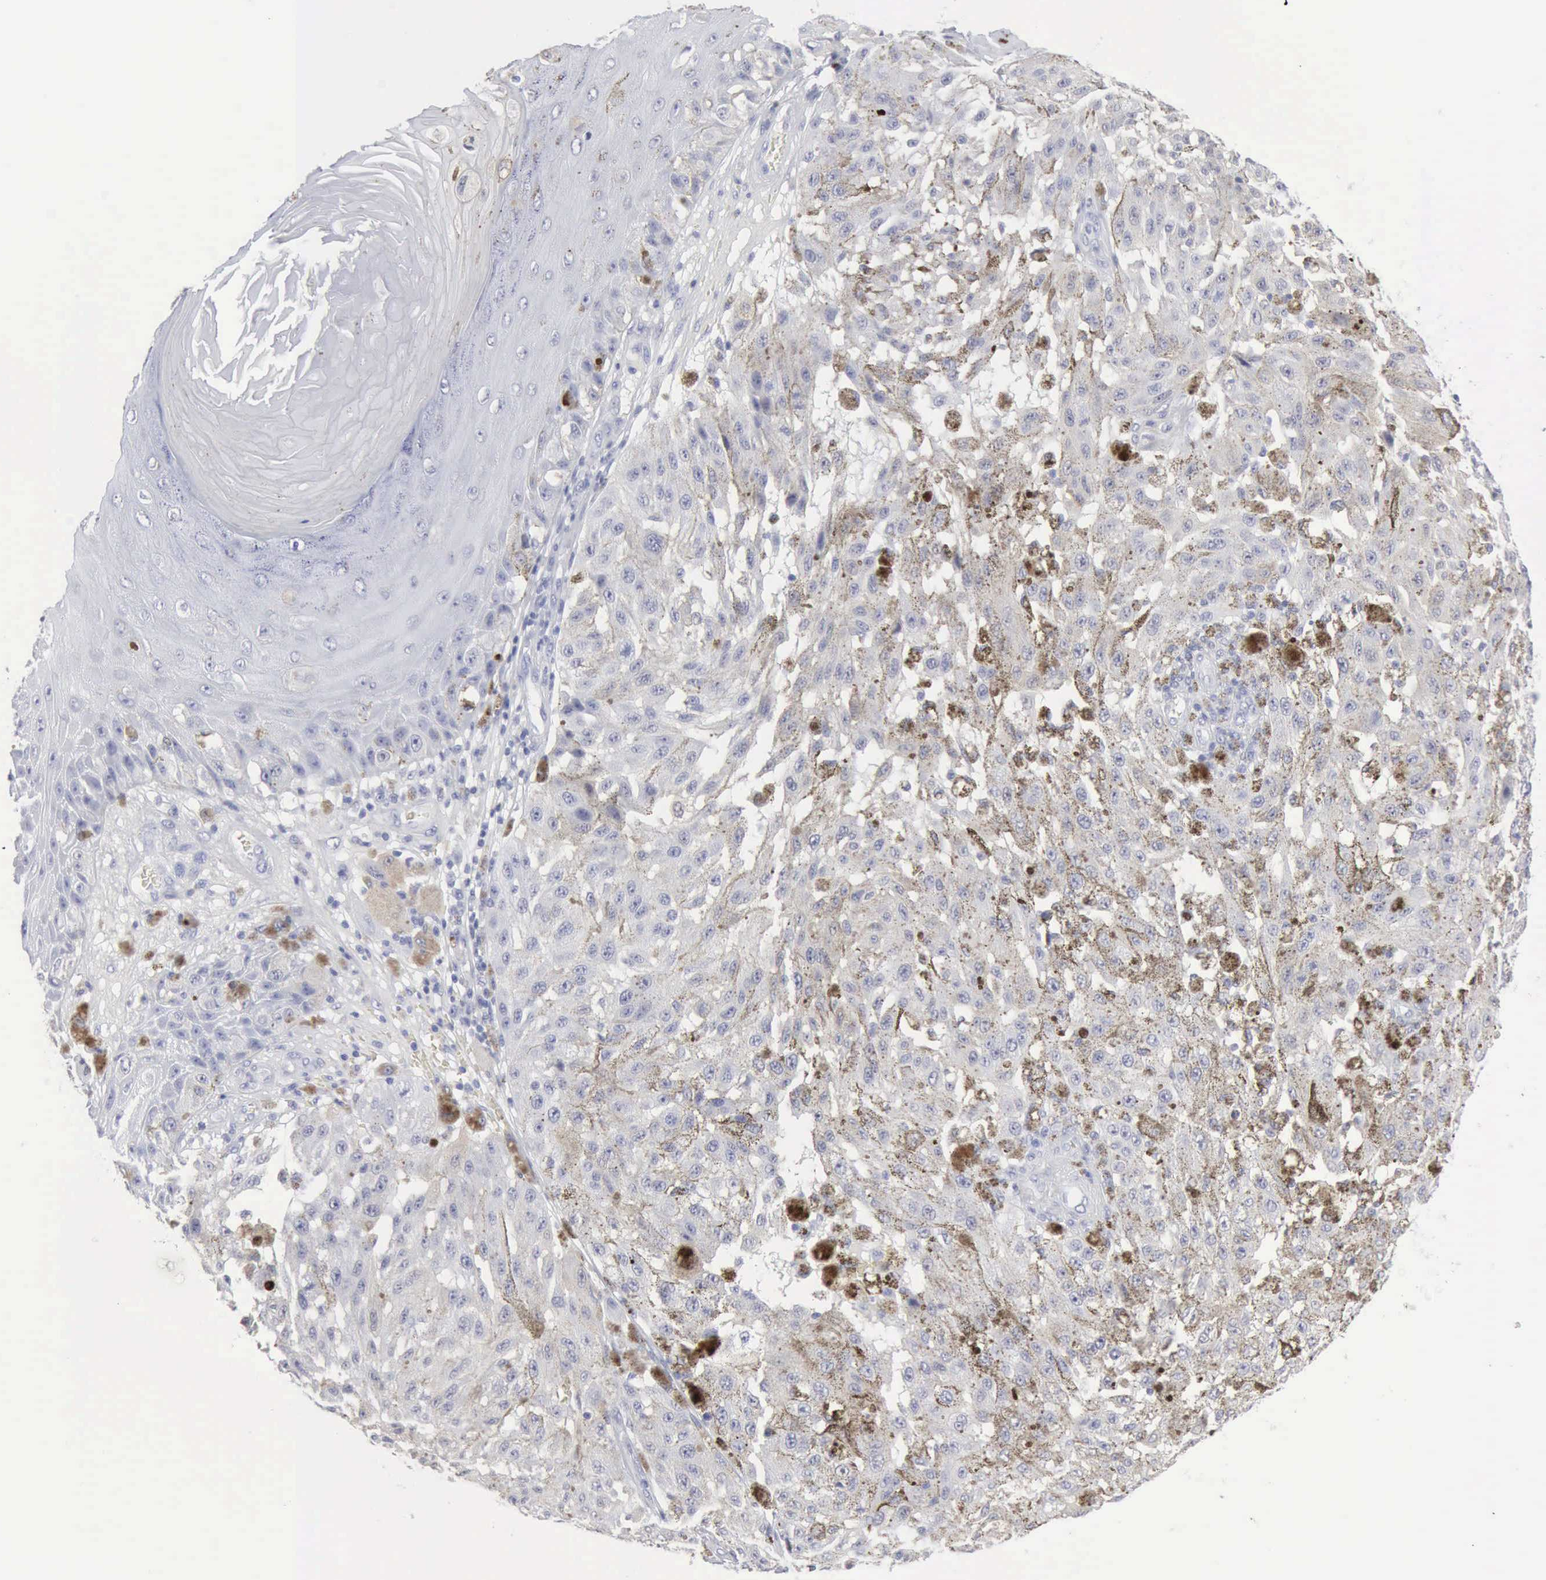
{"staining": {"intensity": "negative", "quantity": "none", "location": "none"}, "tissue": "melanoma", "cell_type": "Tumor cells", "image_type": "cancer", "snomed": [{"axis": "morphology", "description": "Malignant melanoma, NOS"}, {"axis": "topography", "description": "Skin"}], "caption": "A micrograph of malignant melanoma stained for a protein shows no brown staining in tumor cells.", "gene": "CMA1", "patient": {"sex": "female", "age": 64}}